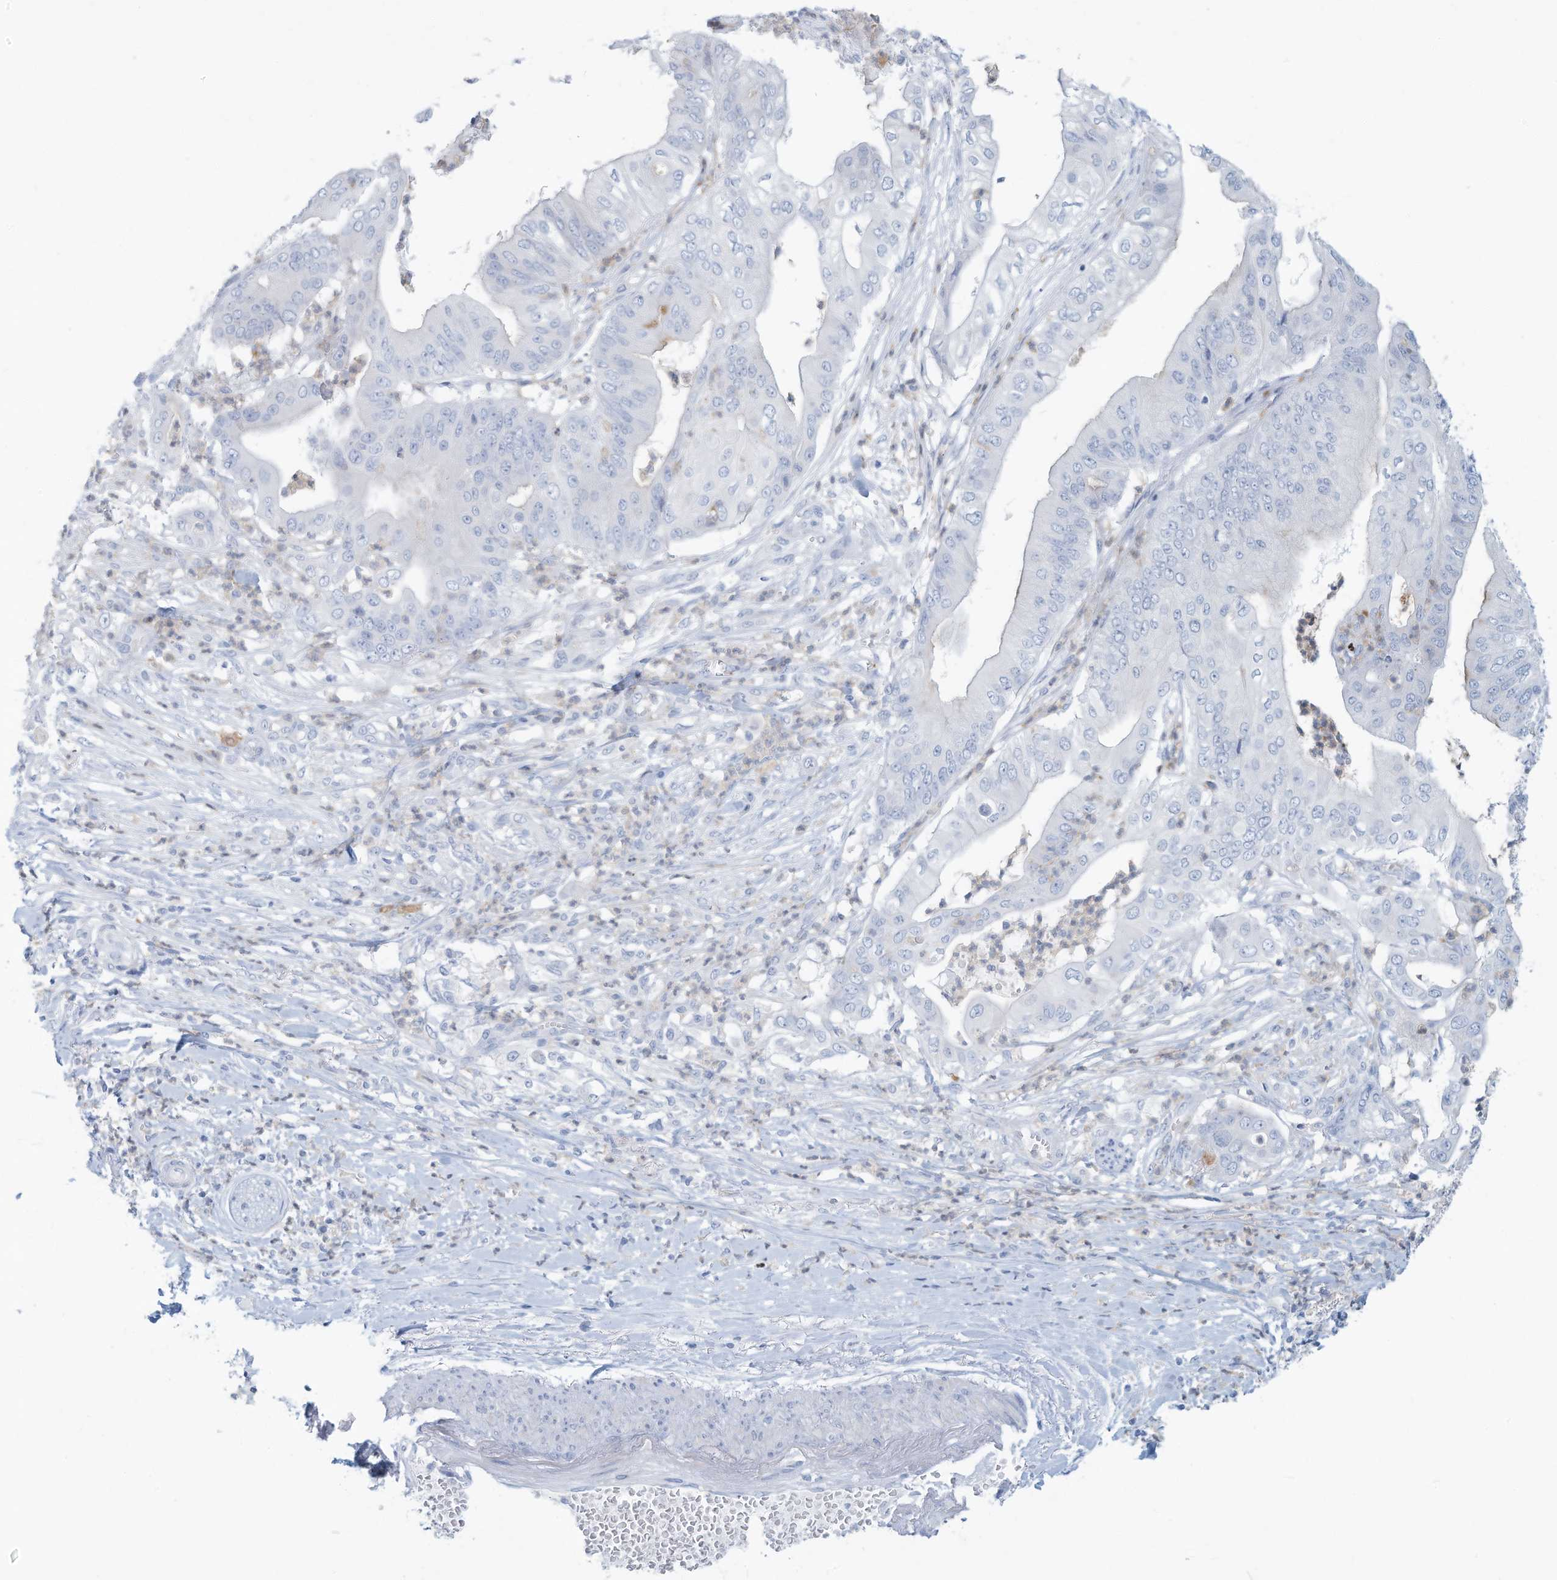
{"staining": {"intensity": "negative", "quantity": "none", "location": "none"}, "tissue": "pancreatic cancer", "cell_type": "Tumor cells", "image_type": "cancer", "snomed": [{"axis": "morphology", "description": "Adenocarcinoma, NOS"}, {"axis": "topography", "description": "Pancreas"}], "caption": "Micrograph shows no significant protein positivity in tumor cells of pancreatic cancer (adenocarcinoma). Nuclei are stained in blue.", "gene": "ERI2", "patient": {"sex": "female", "age": 77}}